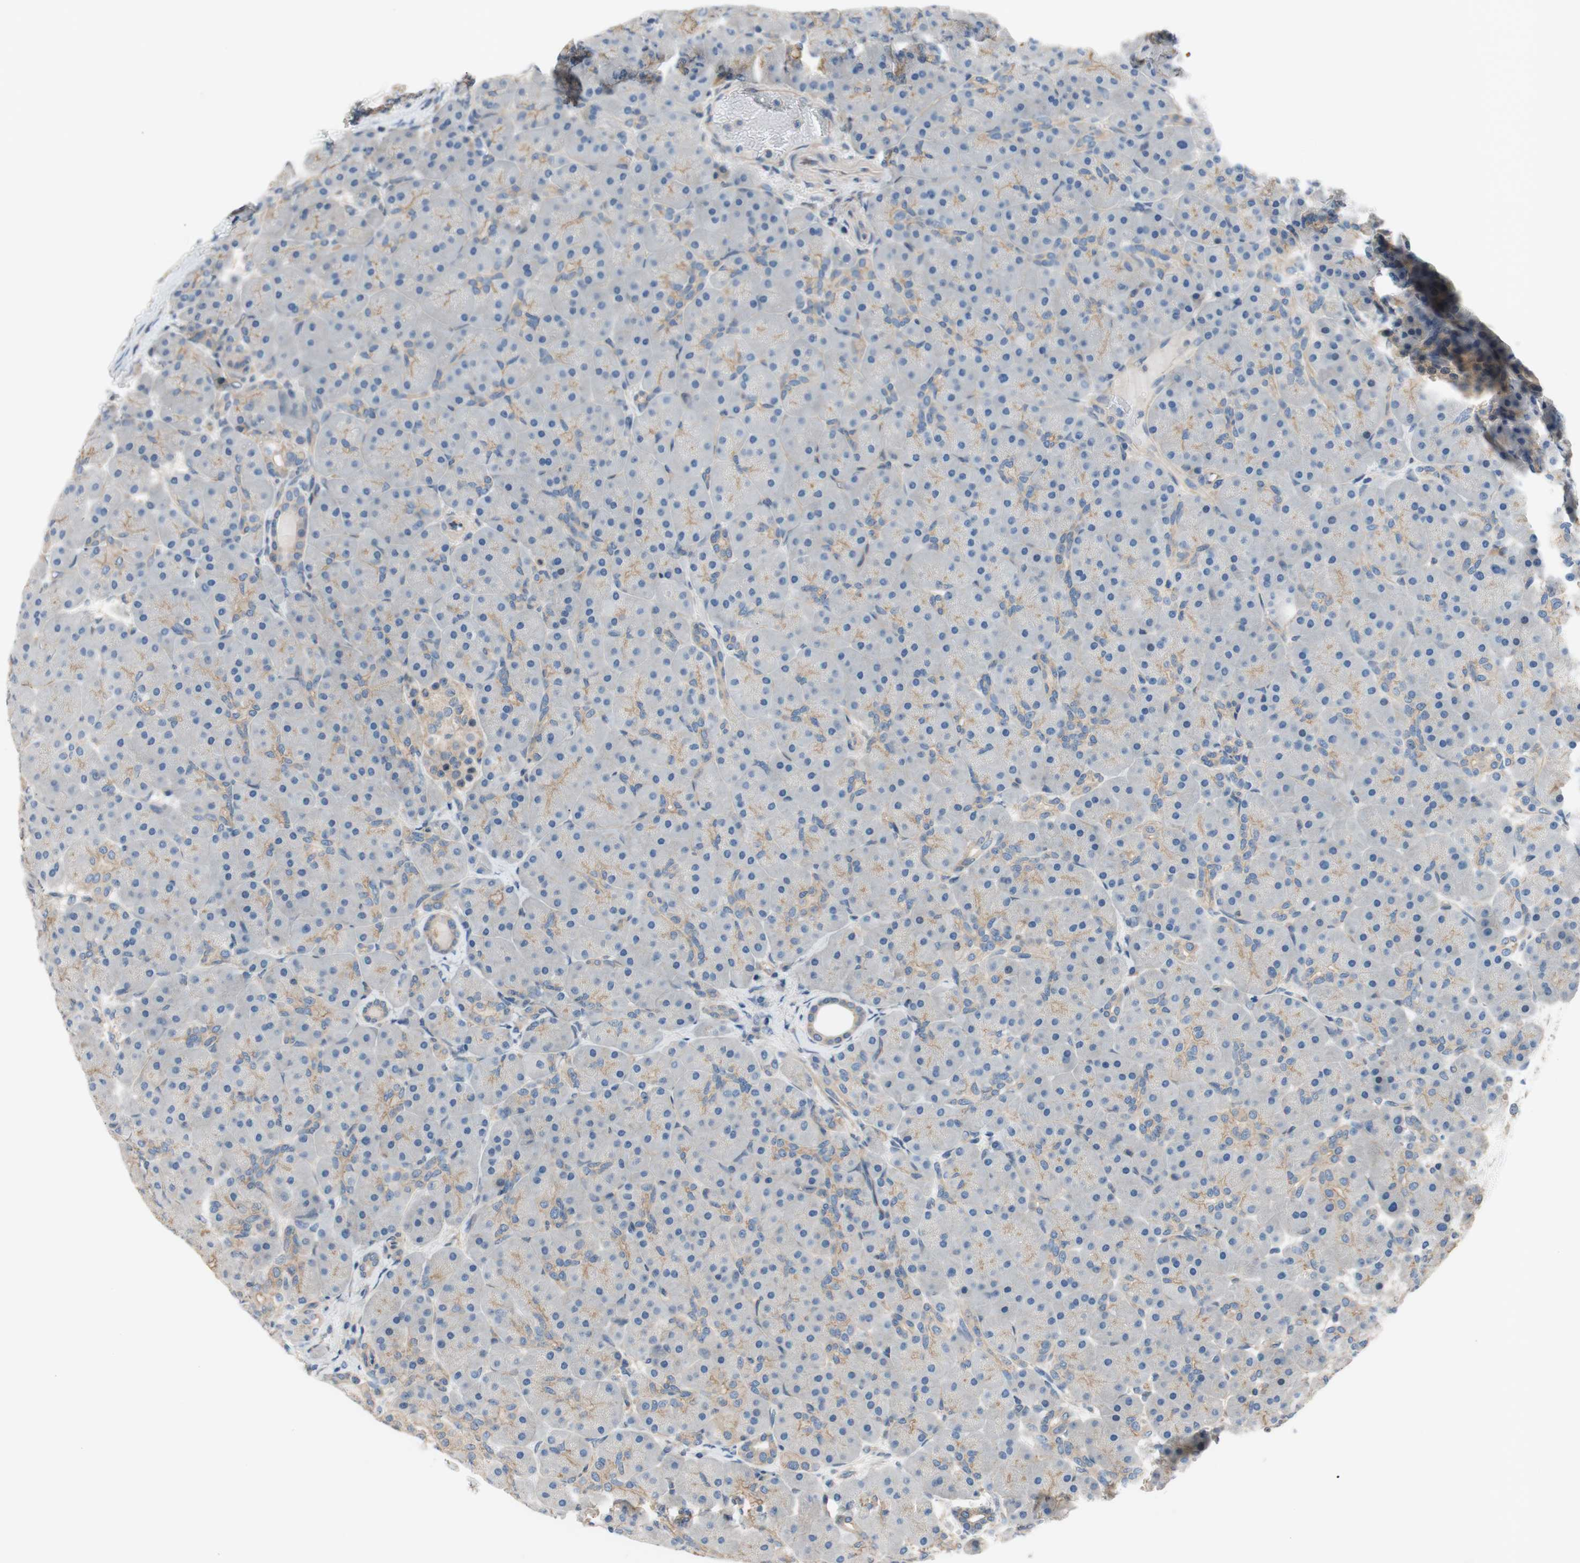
{"staining": {"intensity": "weak", "quantity": ">75%", "location": "cytoplasmic/membranous"}, "tissue": "pancreas", "cell_type": "Exocrine glandular cells", "image_type": "normal", "snomed": [{"axis": "morphology", "description": "Normal tissue, NOS"}, {"axis": "topography", "description": "Pancreas"}], "caption": "This image shows immunohistochemistry (IHC) staining of benign human pancreas, with low weak cytoplasmic/membranous staining in about >75% of exocrine glandular cells.", "gene": "CALML3", "patient": {"sex": "male", "age": 66}}